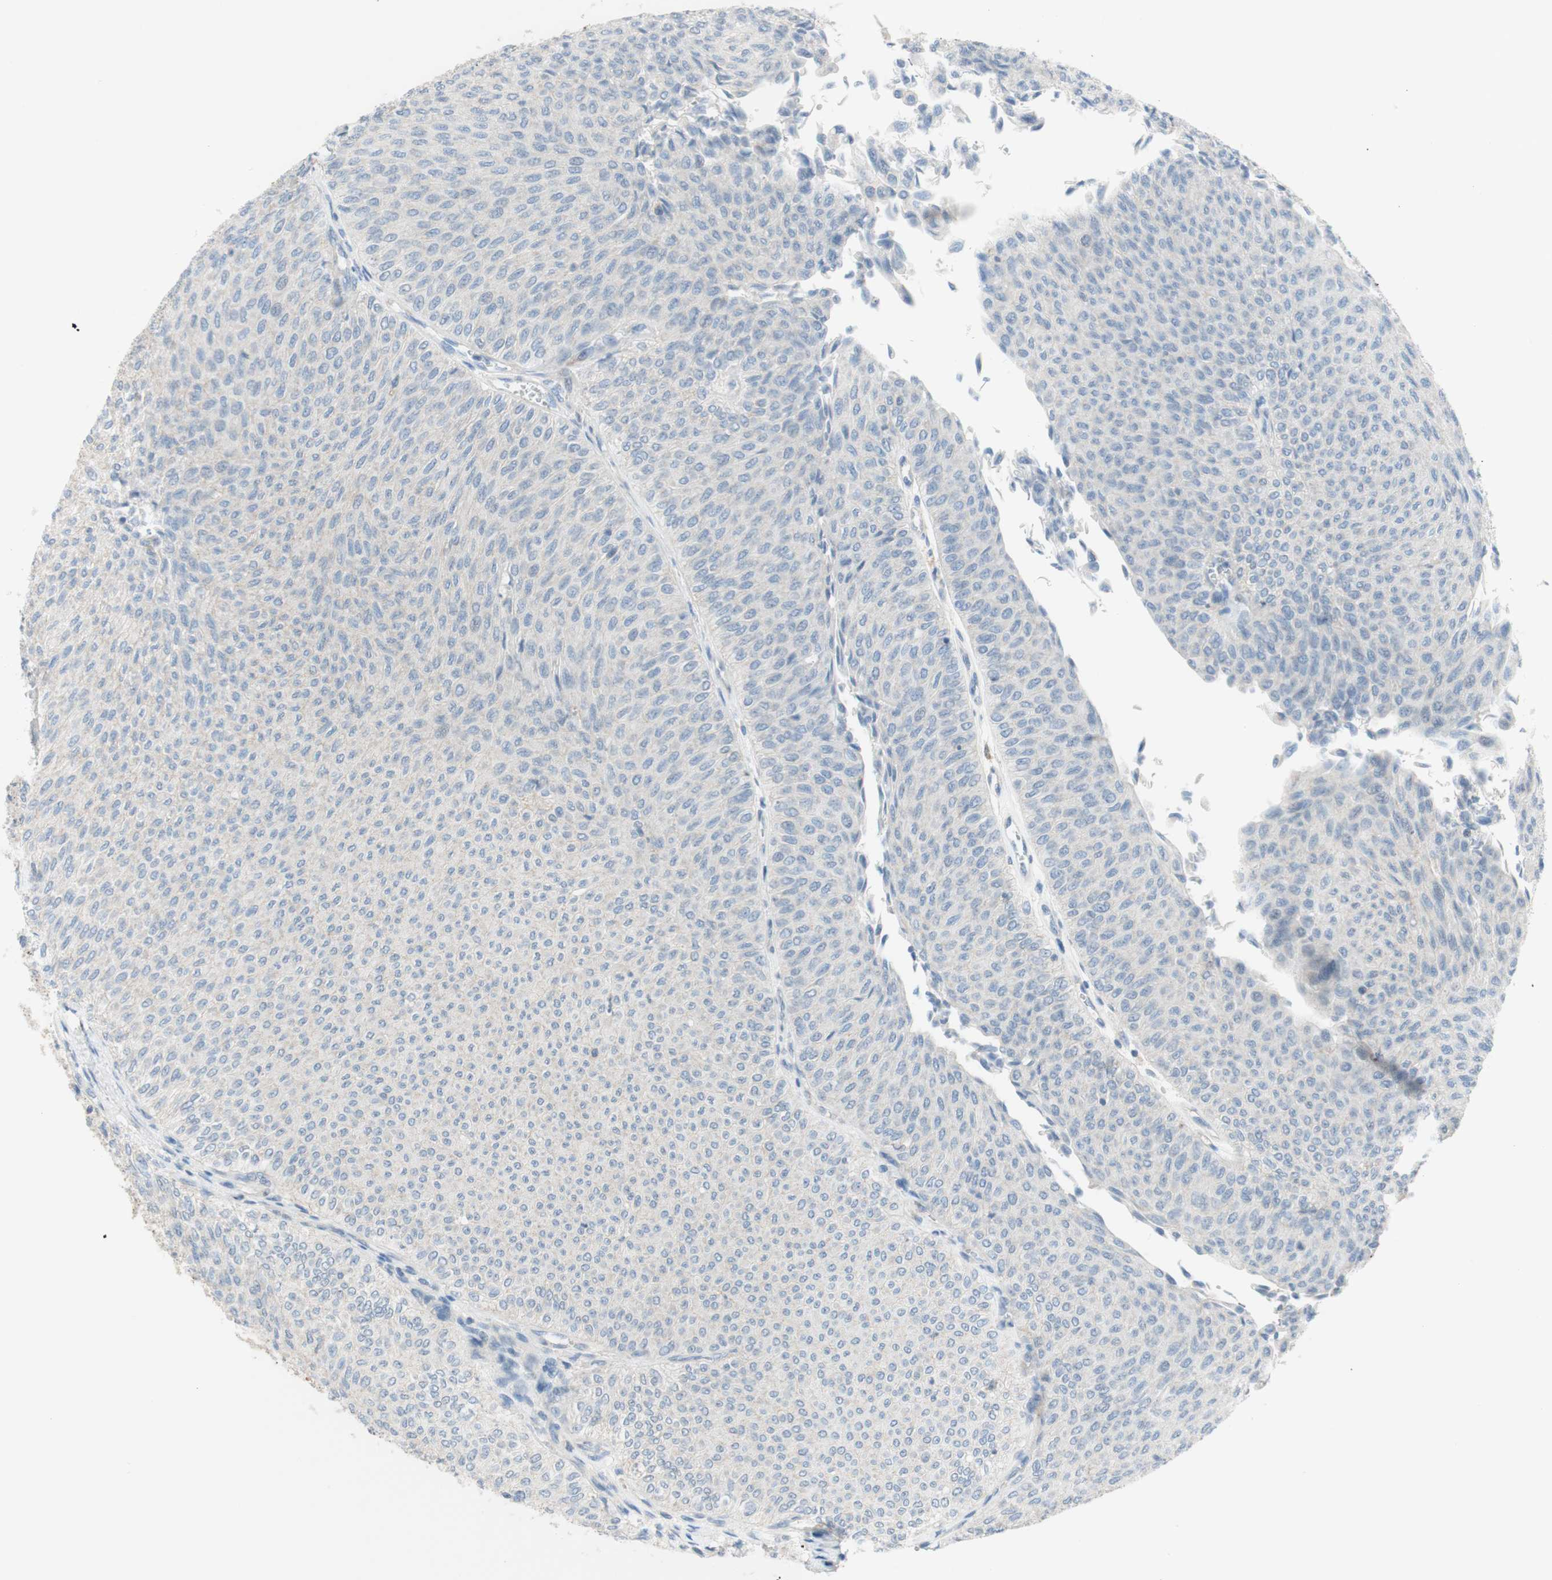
{"staining": {"intensity": "negative", "quantity": "none", "location": "none"}, "tissue": "urothelial cancer", "cell_type": "Tumor cells", "image_type": "cancer", "snomed": [{"axis": "morphology", "description": "Urothelial carcinoma, Low grade"}, {"axis": "topography", "description": "Urinary bladder"}], "caption": "Immunohistochemical staining of low-grade urothelial carcinoma reveals no significant staining in tumor cells.", "gene": "POU2AF1", "patient": {"sex": "male", "age": 78}}